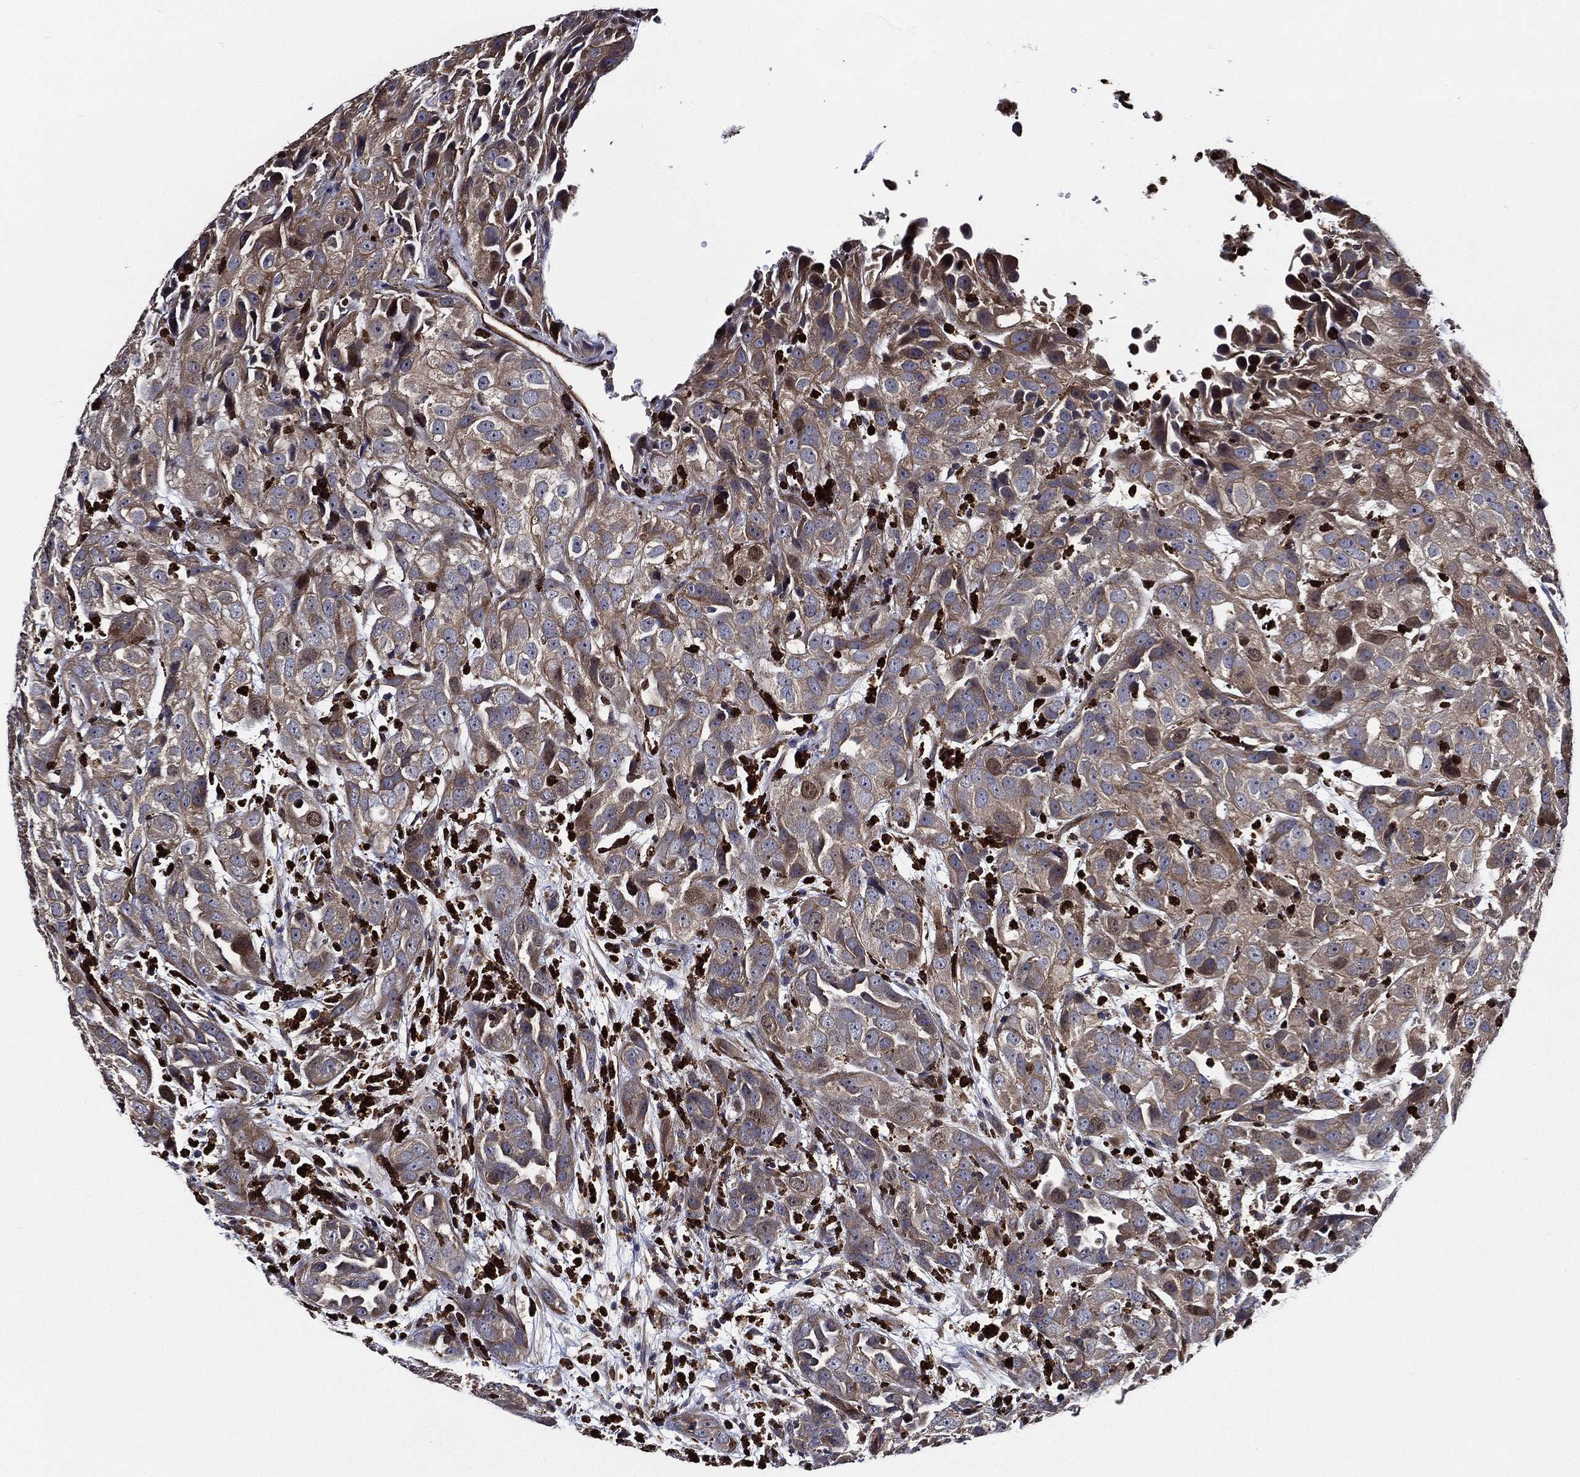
{"staining": {"intensity": "moderate", "quantity": "25%-75%", "location": "cytoplasmic/membranous"}, "tissue": "urothelial cancer", "cell_type": "Tumor cells", "image_type": "cancer", "snomed": [{"axis": "morphology", "description": "Urothelial carcinoma, High grade"}, {"axis": "topography", "description": "Urinary bladder"}], "caption": "DAB immunohistochemical staining of urothelial carcinoma (high-grade) displays moderate cytoplasmic/membranous protein expression in approximately 25%-75% of tumor cells.", "gene": "KIF20B", "patient": {"sex": "female", "age": 41}}